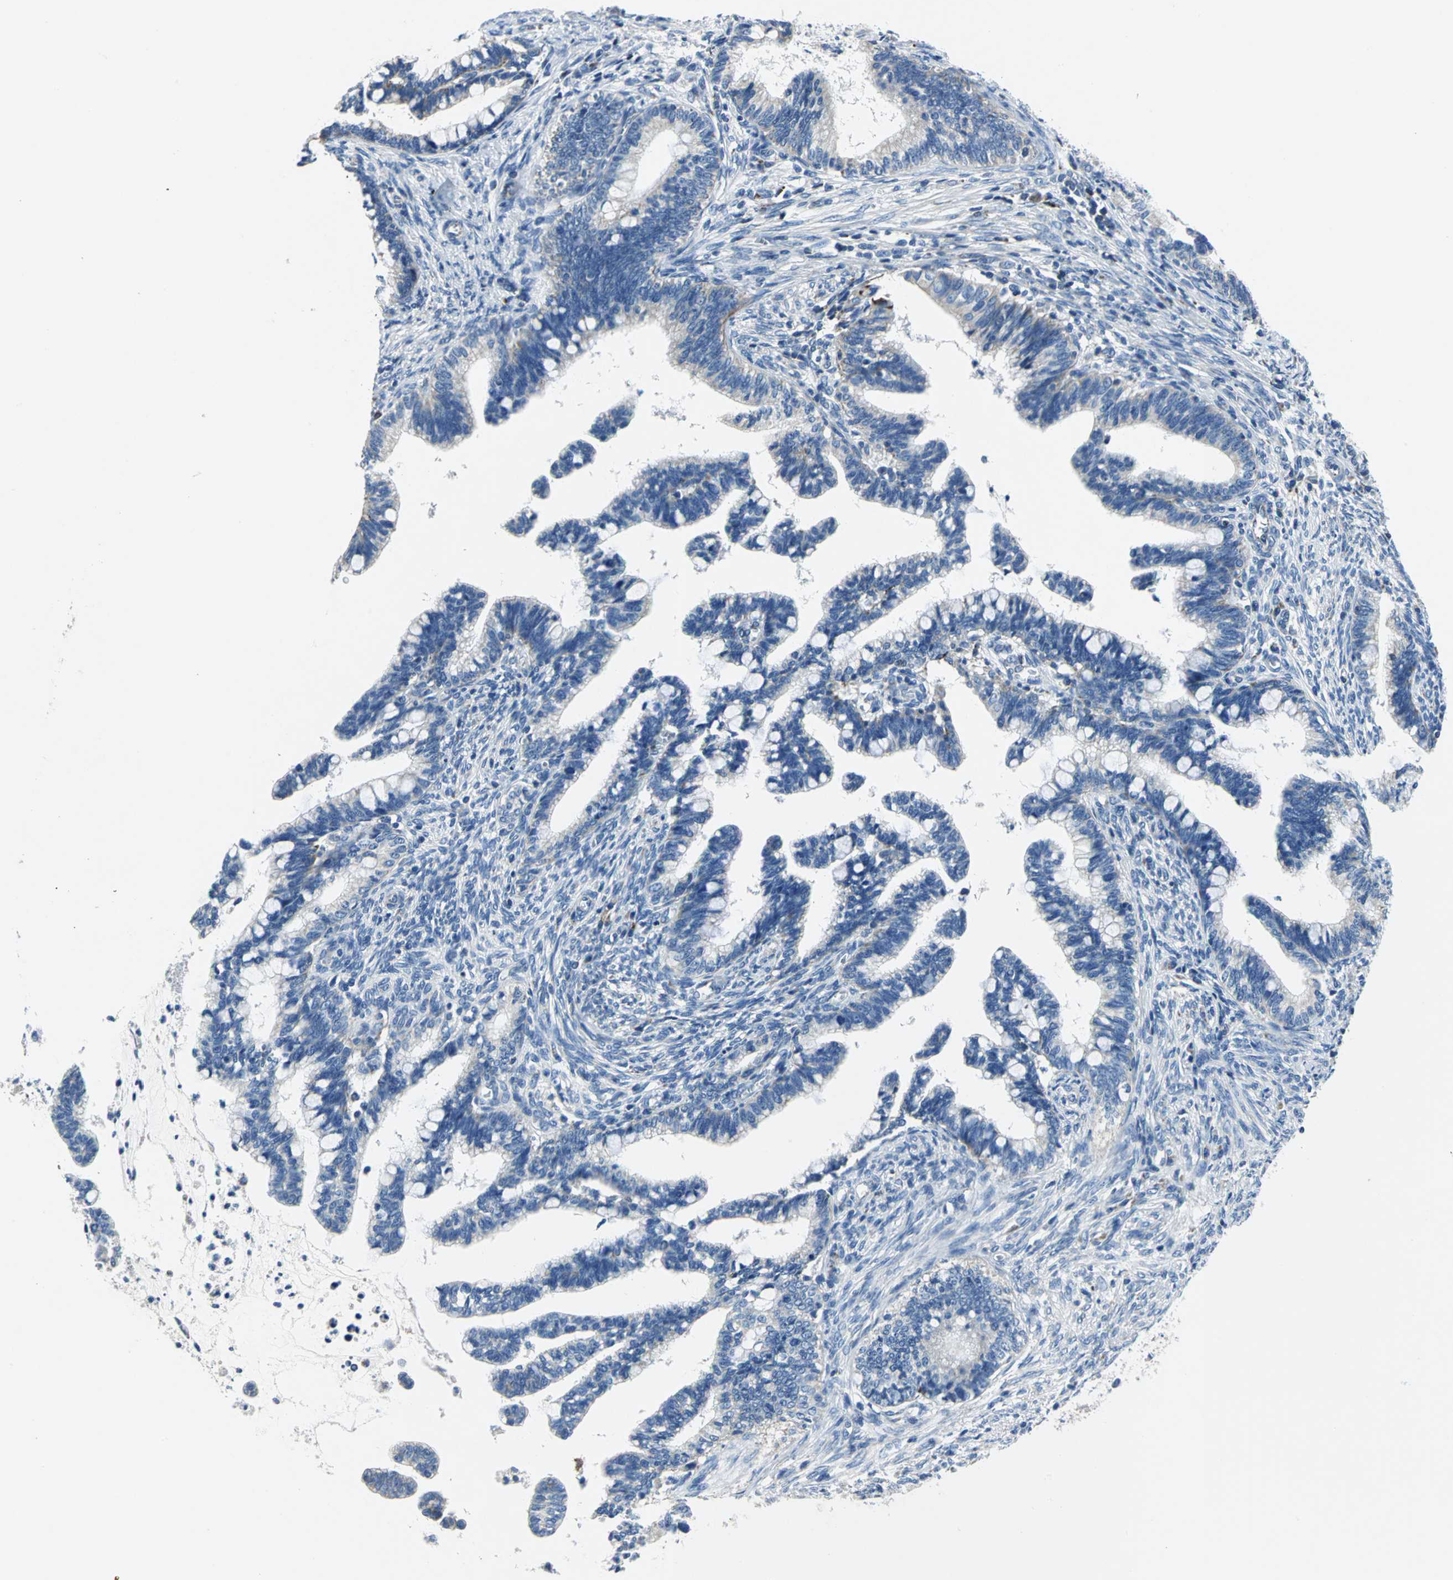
{"staining": {"intensity": "weak", "quantity": "<25%", "location": "cytoplasmic/membranous"}, "tissue": "cervical cancer", "cell_type": "Tumor cells", "image_type": "cancer", "snomed": [{"axis": "morphology", "description": "Adenocarcinoma, NOS"}, {"axis": "topography", "description": "Cervix"}], "caption": "Protein analysis of cervical adenocarcinoma shows no significant staining in tumor cells.", "gene": "IFI6", "patient": {"sex": "female", "age": 36}}